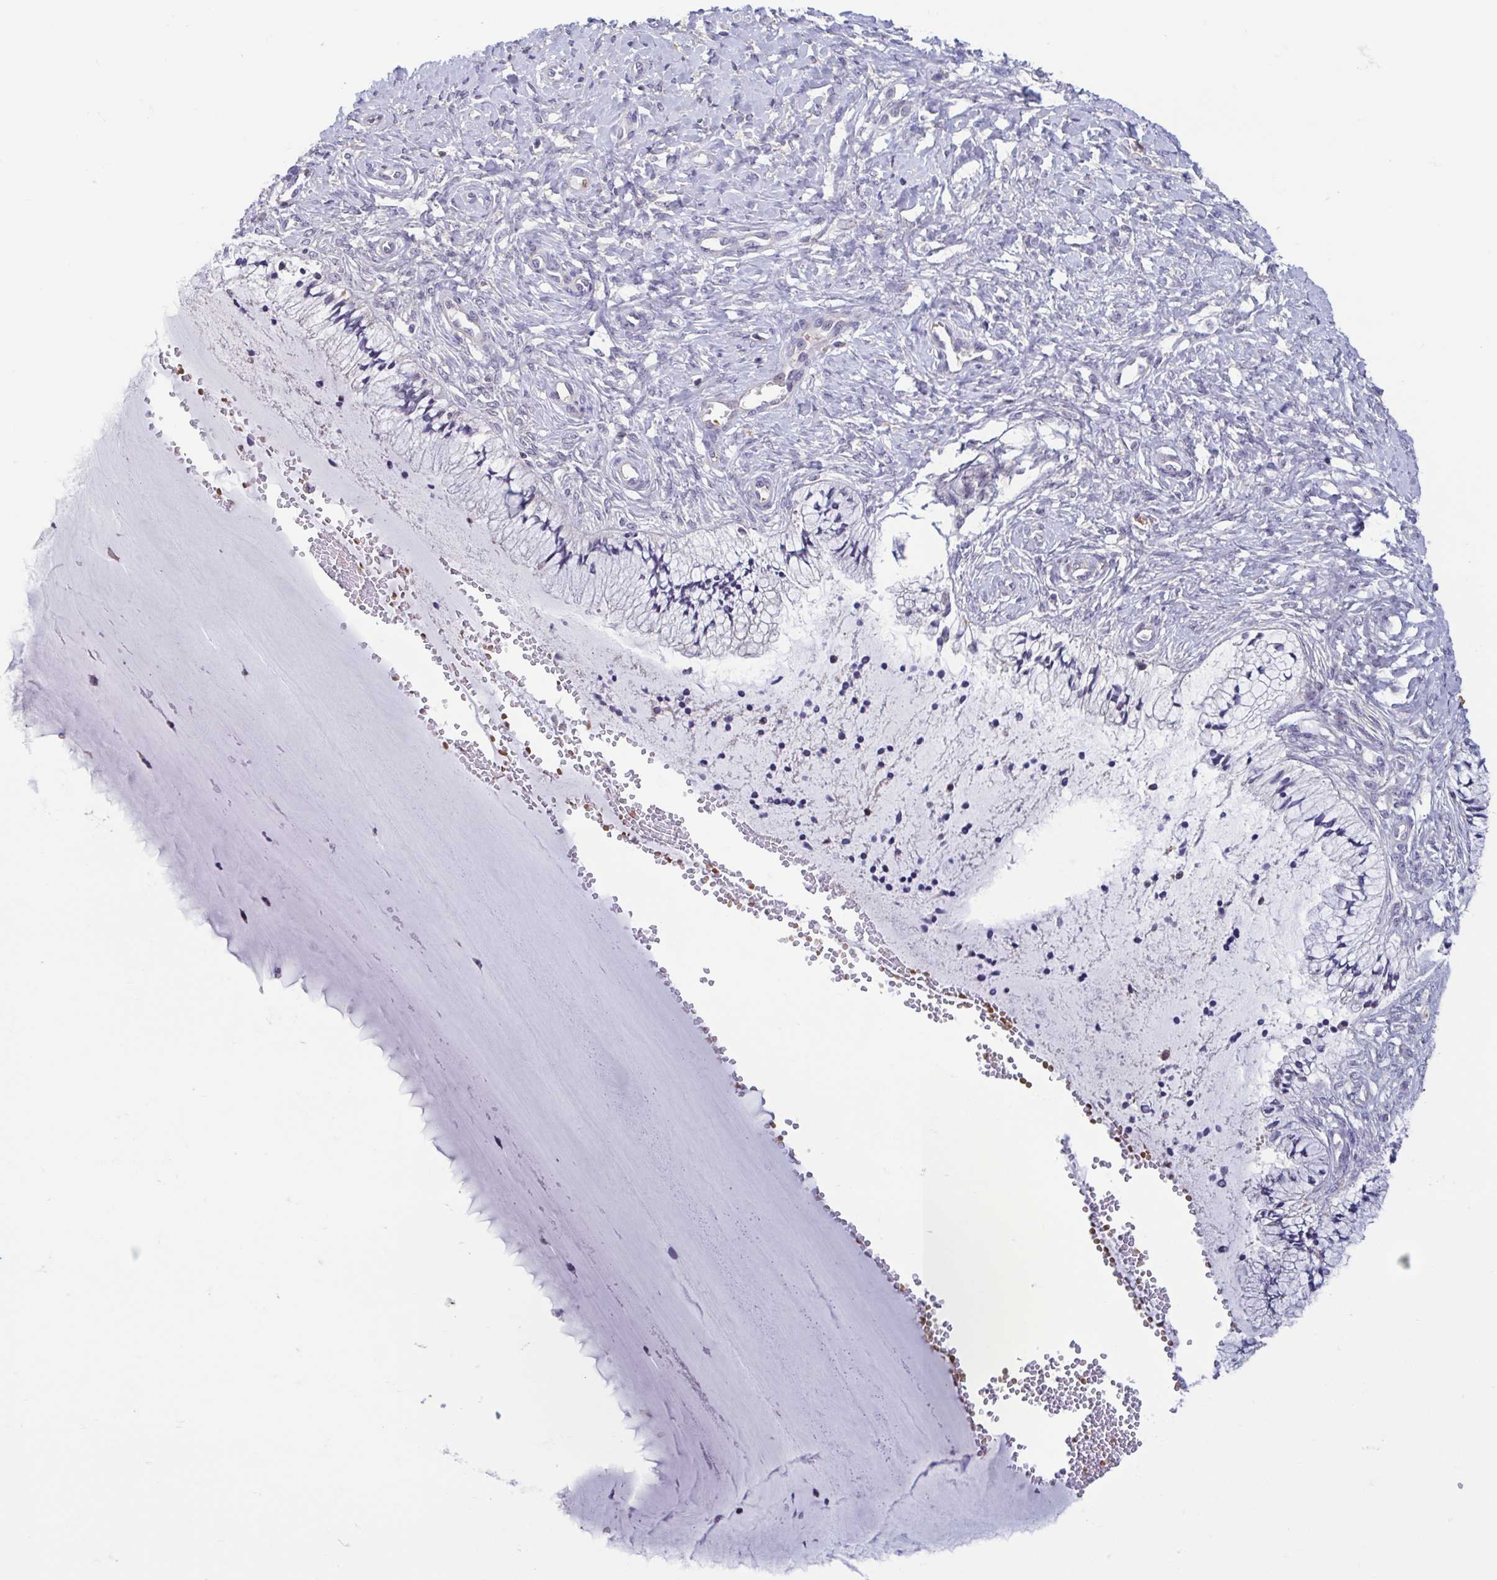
{"staining": {"intensity": "negative", "quantity": "none", "location": "none"}, "tissue": "cervix", "cell_type": "Glandular cells", "image_type": "normal", "snomed": [{"axis": "morphology", "description": "Normal tissue, NOS"}, {"axis": "topography", "description": "Cervix"}], "caption": "Immunohistochemistry (IHC) histopathology image of unremarkable human cervix stained for a protein (brown), which exhibits no positivity in glandular cells.", "gene": "LRRC38", "patient": {"sex": "female", "age": 37}}